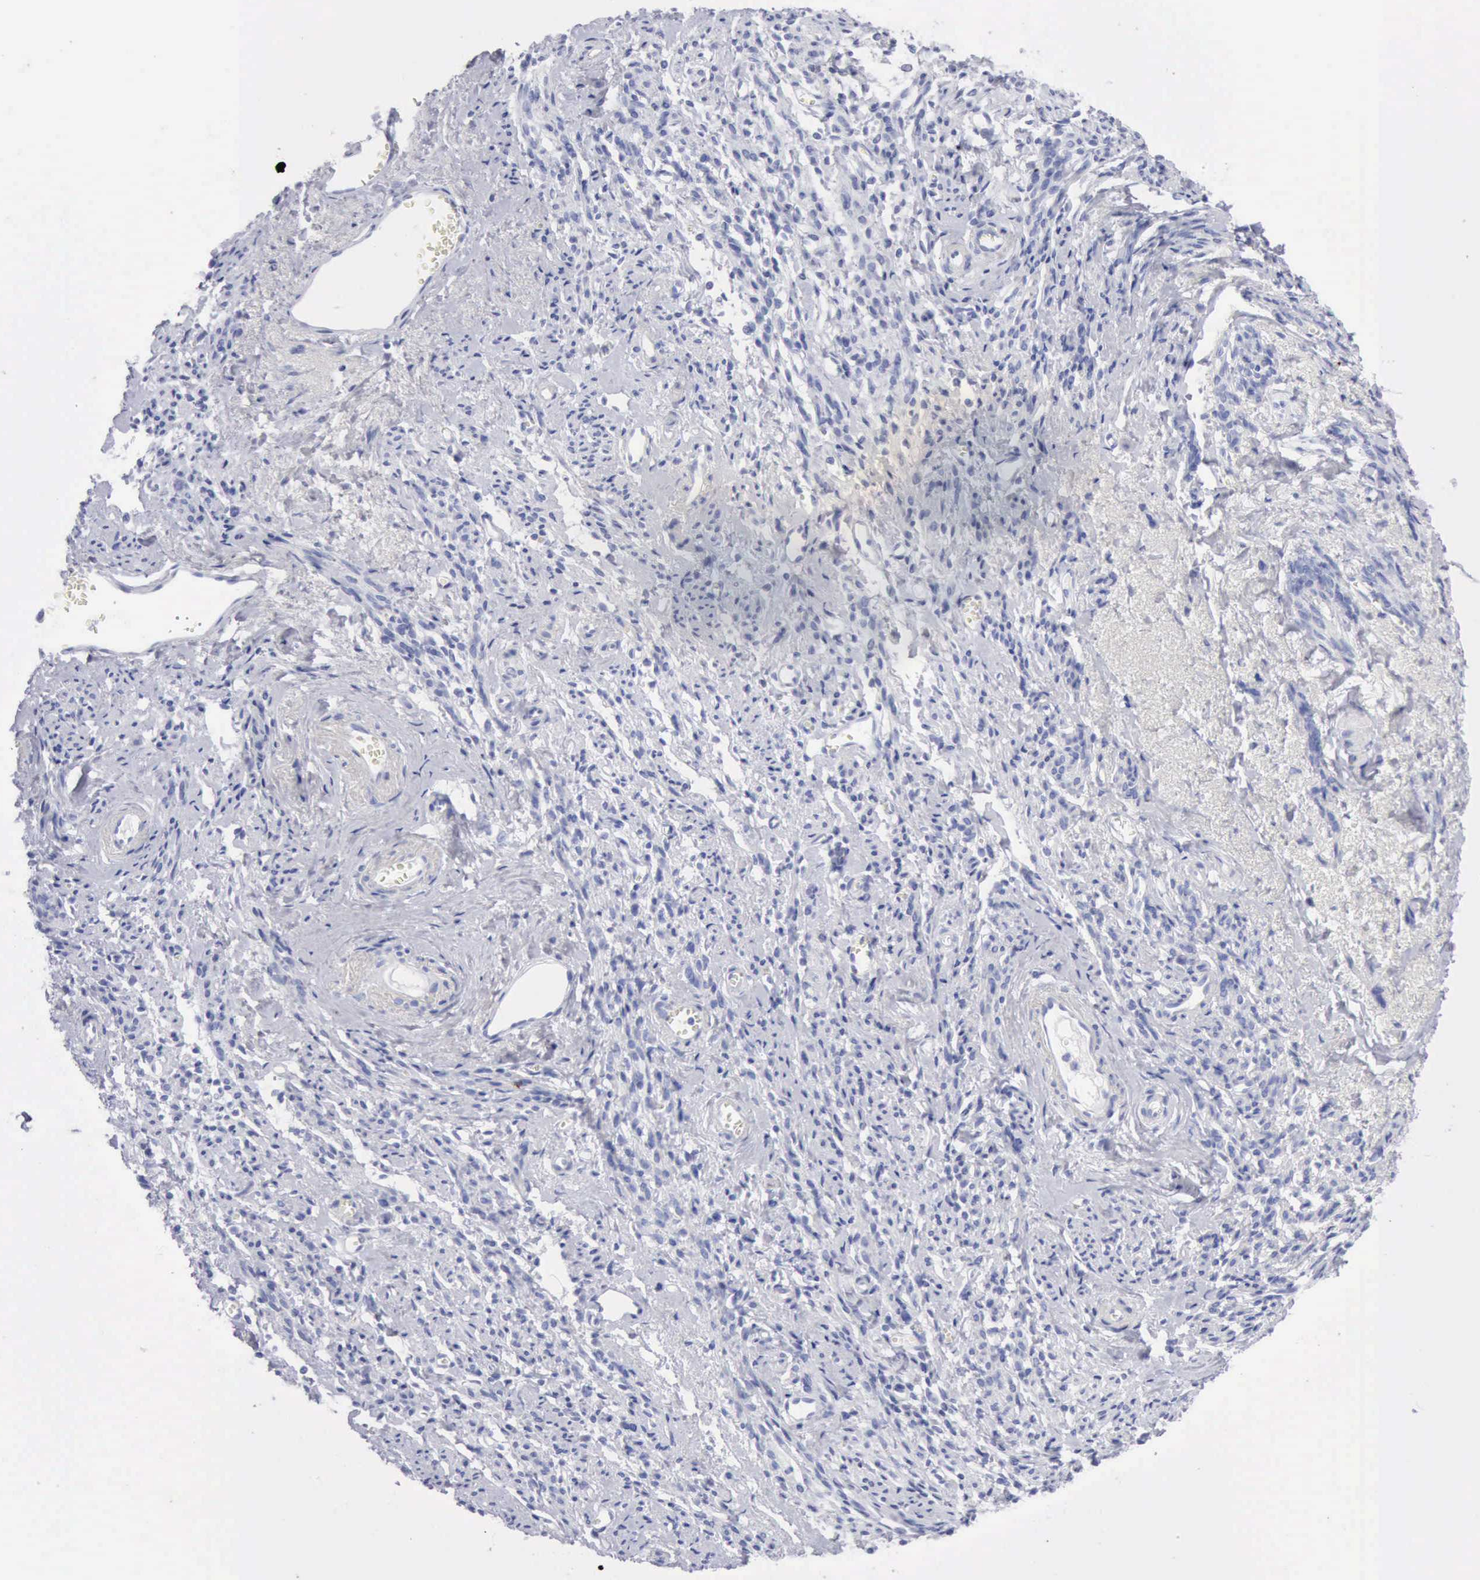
{"staining": {"intensity": "negative", "quantity": "none", "location": "none"}, "tissue": "endometrial cancer", "cell_type": "Tumor cells", "image_type": "cancer", "snomed": [{"axis": "morphology", "description": "Adenocarcinoma, NOS"}, {"axis": "topography", "description": "Endometrium"}], "caption": "Immunohistochemistry (IHC) micrograph of adenocarcinoma (endometrial) stained for a protein (brown), which shows no staining in tumor cells.", "gene": "KRT10", "patient": {"sex": "female", "age": 75}}